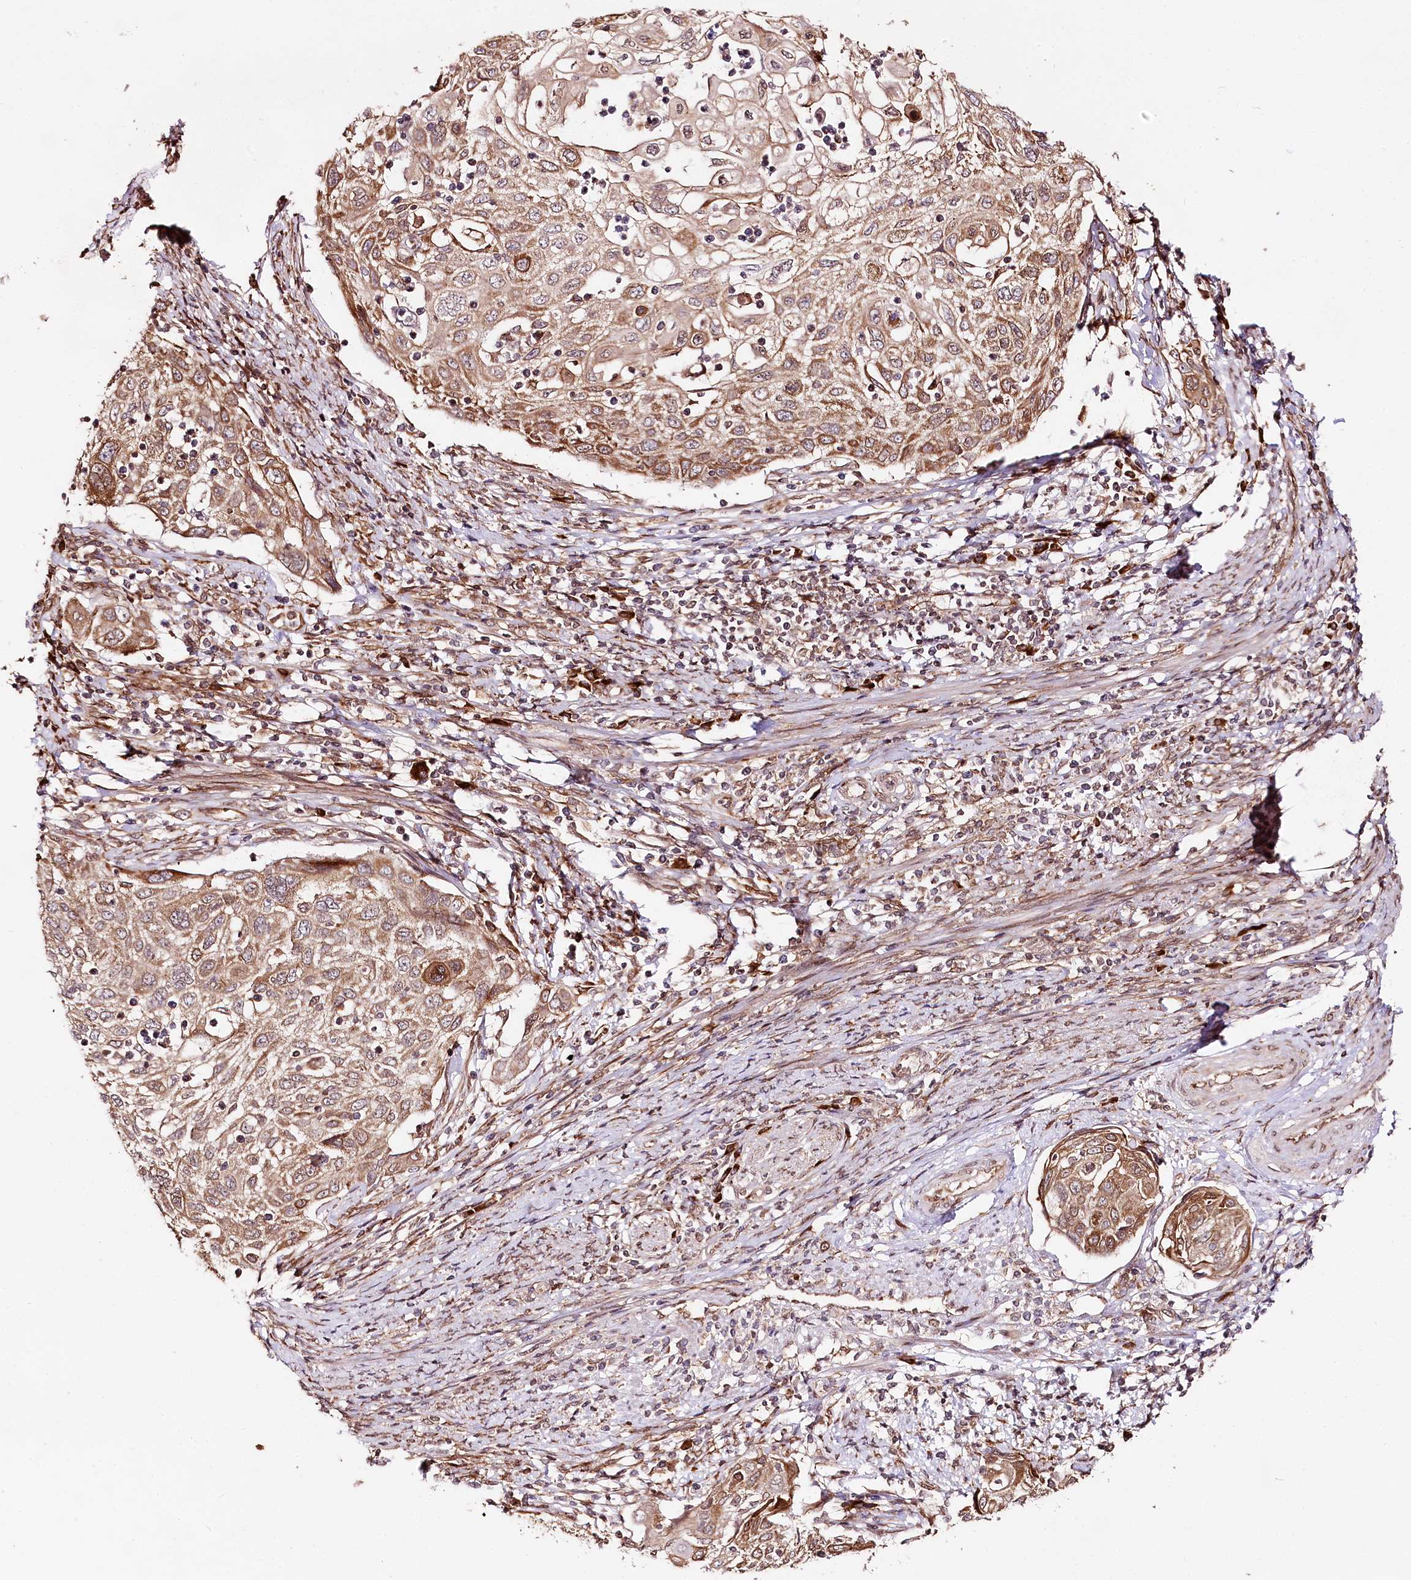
{"staining": {"intensity": "moderate", "quantity": ">75%", "location": "cytoplasmic/membranous"}, "tissue": "cervical cancer", "cell_type": "Tumor cells", "image_type": "cancer", "snomed": [{"axis": "morphology", "description": "Squamous cell carcinoma, NOS"}, {"axis": "topography", "description": "Cervix"}], "caption": "Immunohistochemical staining of human cervical cancer (squamous cell carcinoma) displays medium levels of moderate cytoplasmic/membranous protein staining in approximately >75% of tumor cells.", "gene": "ENSG00000144785", "patient": {"sex": "female", "age": 70}}